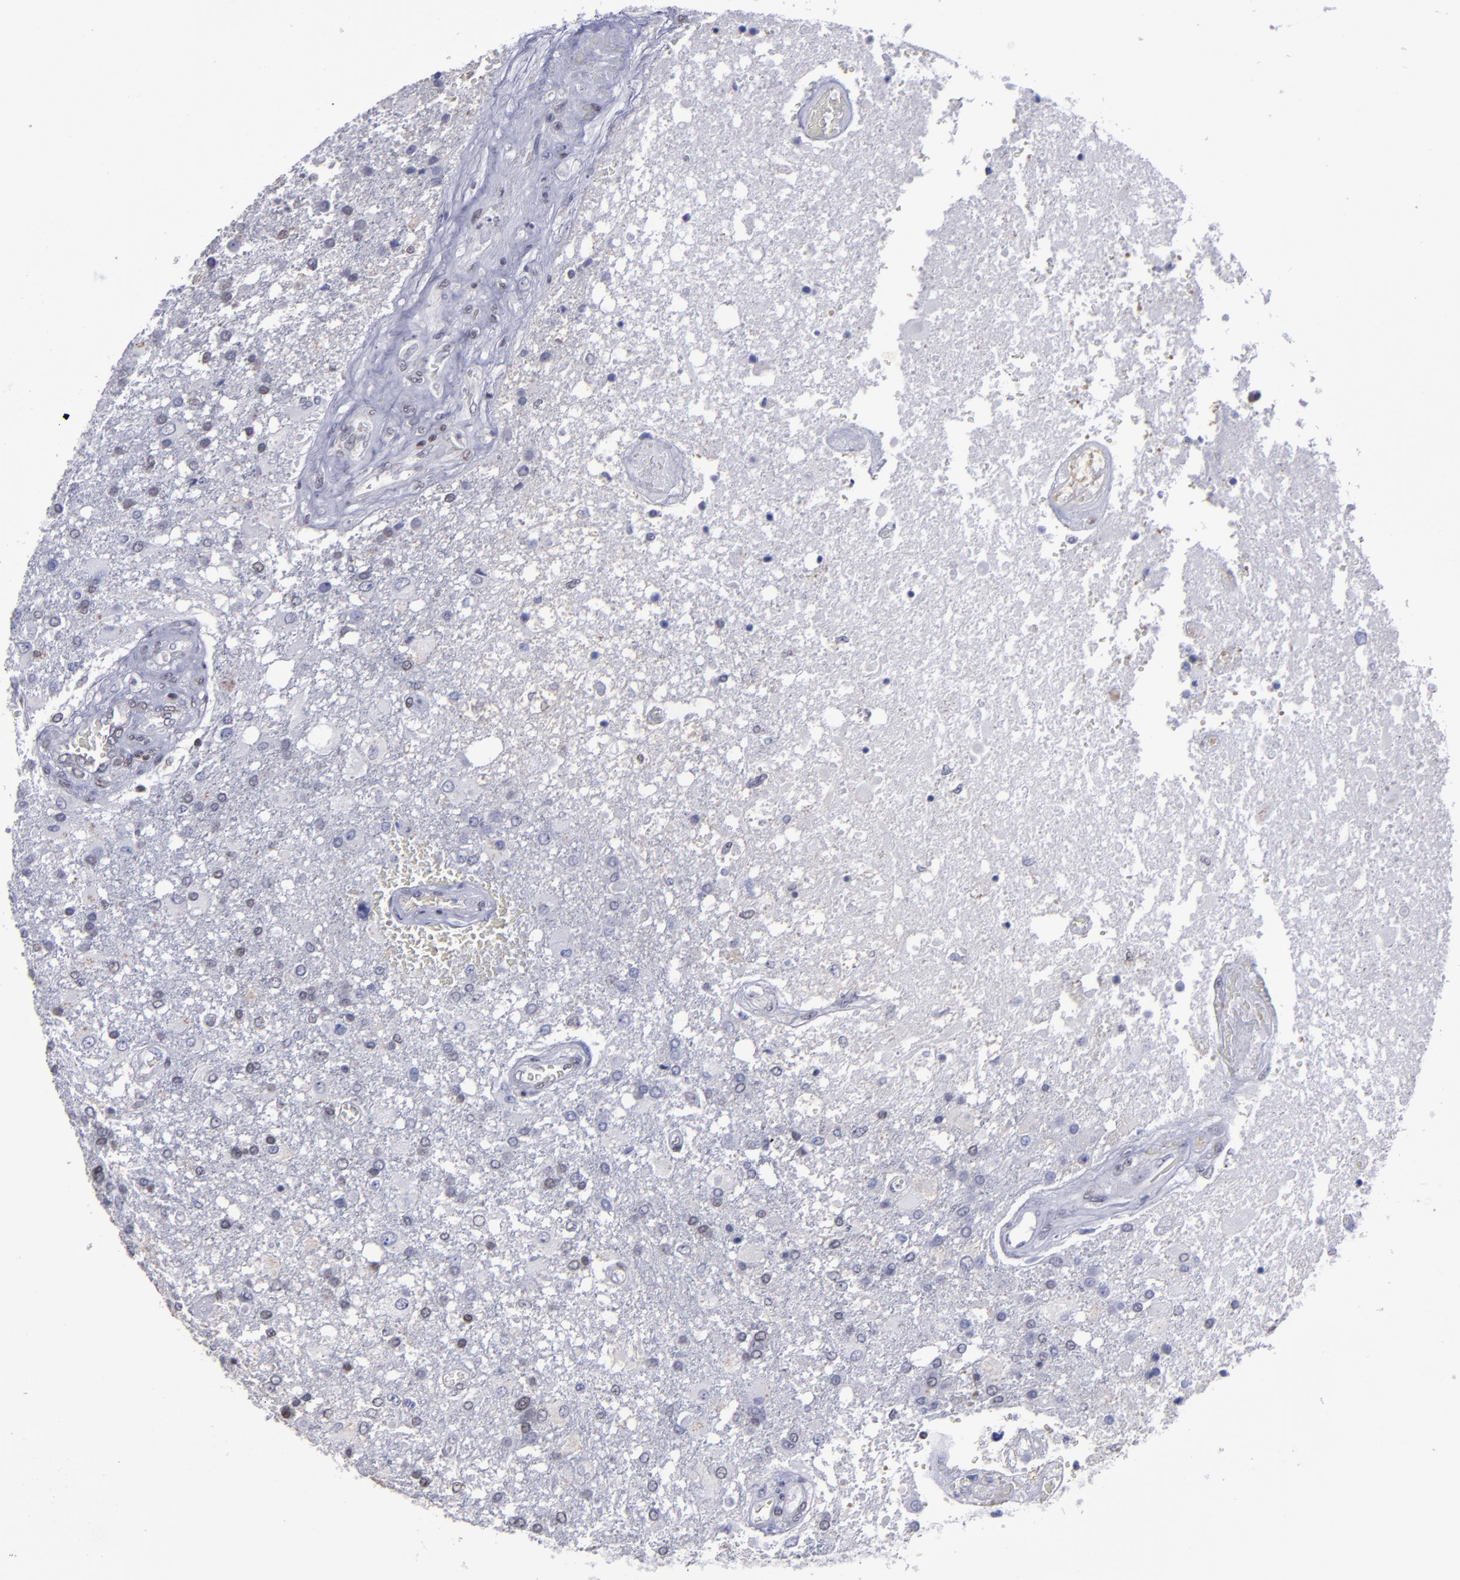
{"staining": {"intensity": "negative", "quantity": "none", "location": "none"}, "tissue": "glioma", "cell_type": "Tumor cells", "image_type": "cancer", "snomed": [{"axis": "morphology", "description": "Glioma, malignant, High grade"}, {"axis": "topography", "description": "Cerebral cortex"}], "caption": "Immunohistochemistry (IHC) photomicrograph of glioma stained for a protein (brown), which reveals no staining in tumor cells. The staining is performed using DAB brown chromogen with nuclei counter-stained in using hematoxylin.", "gene": "MGMT", "patient": {"sex": "male", "age": 79}}